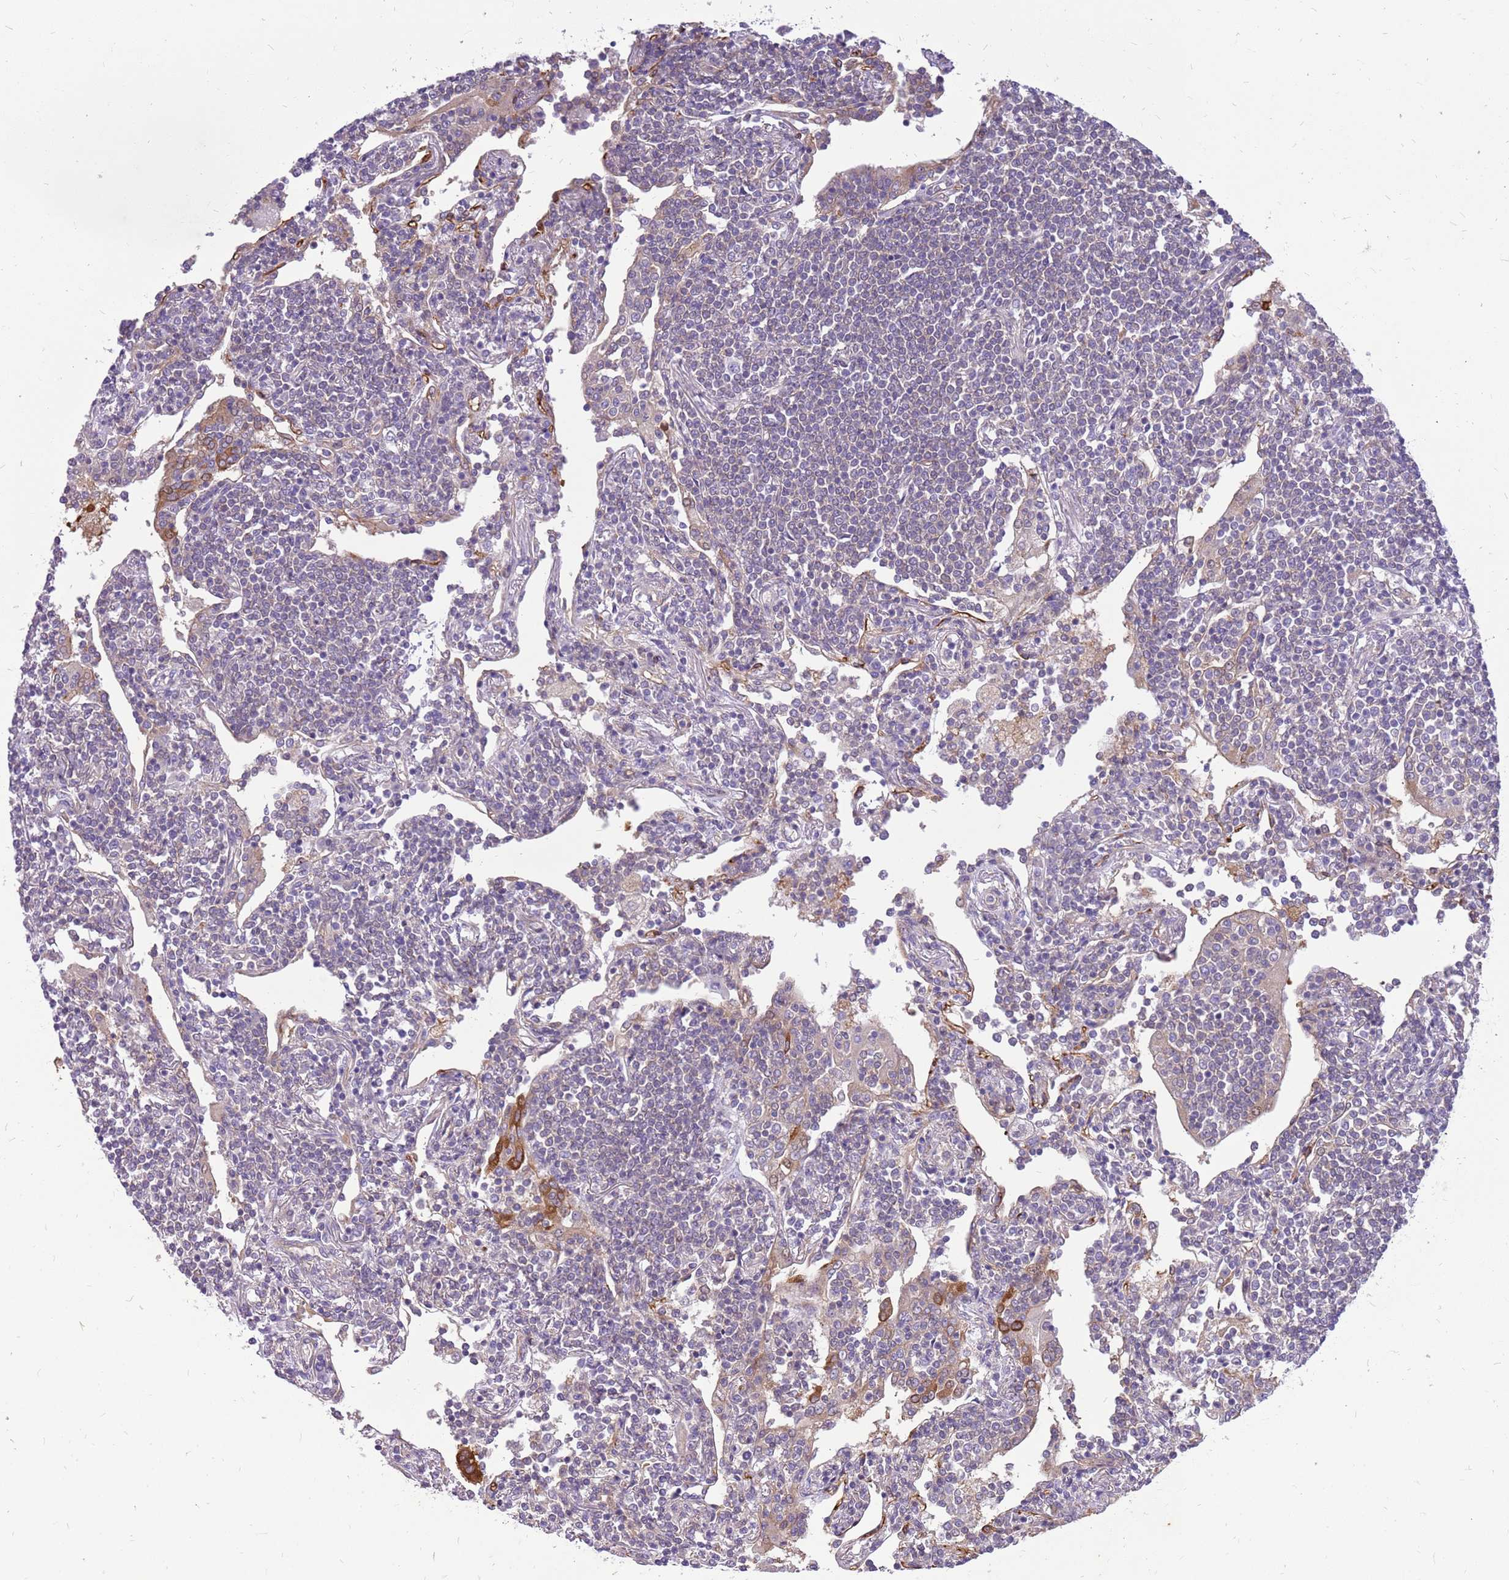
{"staining": {"intensity": "negative", "quantity": "none", "location": "none"}, "tissue": "lymphoma", "cell_type": "Tumor cells", "image_type": "cancer", "snomed": [{"axis": "morphology", "description": "Malignant lymphoma, non-Hodgkin's type, Low grade"}, {"axis": "topography", "description": "Lung"}], "caption": "Tumor cells are negative for brown protein staining in malignant lymphoma, non-Hodgkin's type (low-grade). (Stains: DAB (3,3'-diaminobenzidine) immunohistochemistry (IHC) with hematoxylin counter stain, Microscopy: brightfield microscopy at high magnification).", "gene": "WDR90", "patient": {"sex": "female", "age": 71}}